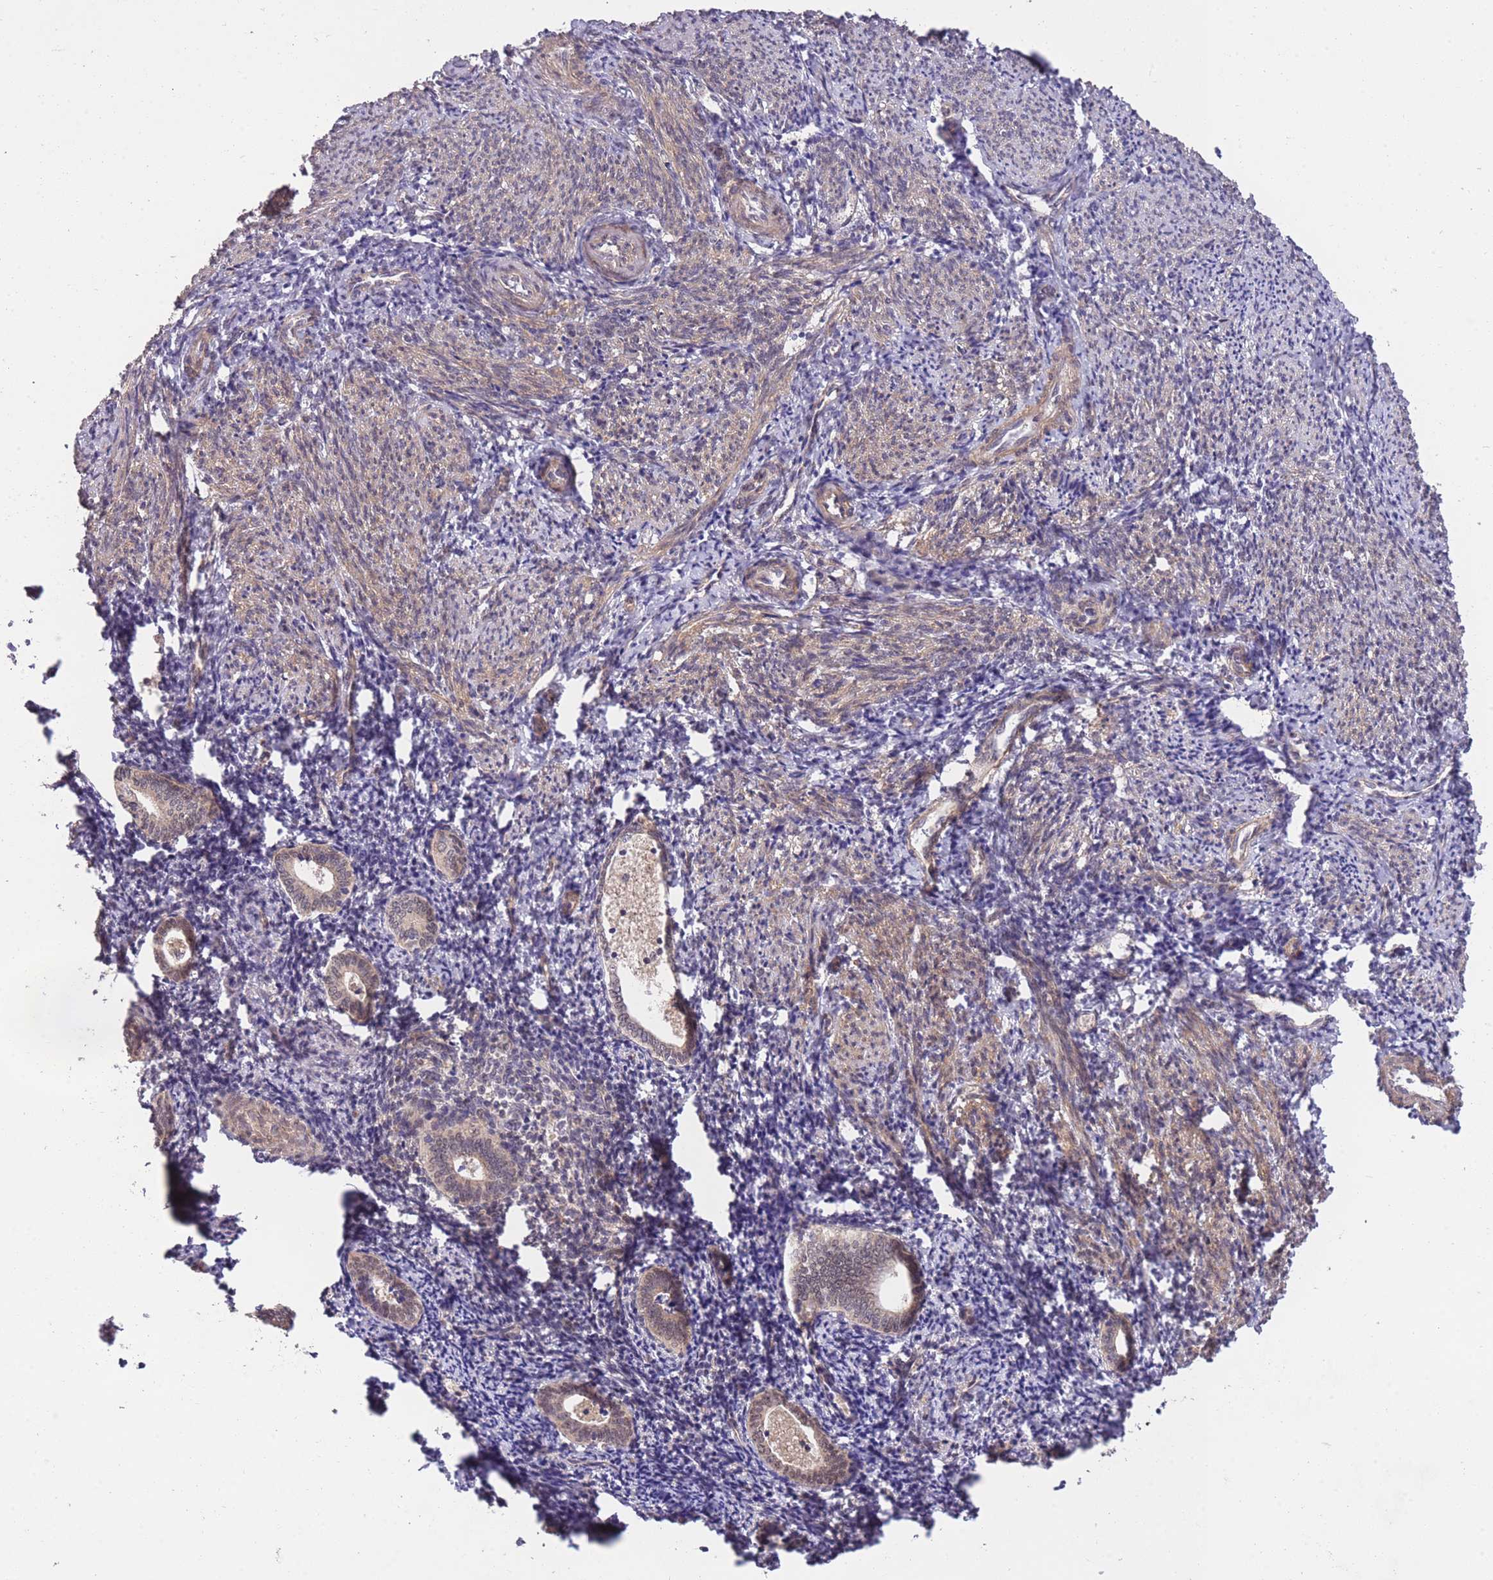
{"staining": {"intensity": "negative", "quantity": "none", "location": "none"}, "tissue": "endometrium", "cell_type": "Cells in endometrial stroma", "image_type": "normal", "snomed": [{"axis": "morphology", "description": "Normal tissue, NOS"}, {"axis": "topography", "description": "Endometrium"}], "caption": "Endometrium was stained to show a protein in brown. There is no significant expression in cells in endometrial stroma.", "gene": "ELOA2", "patient": {"sex": "female", "age": 54}}